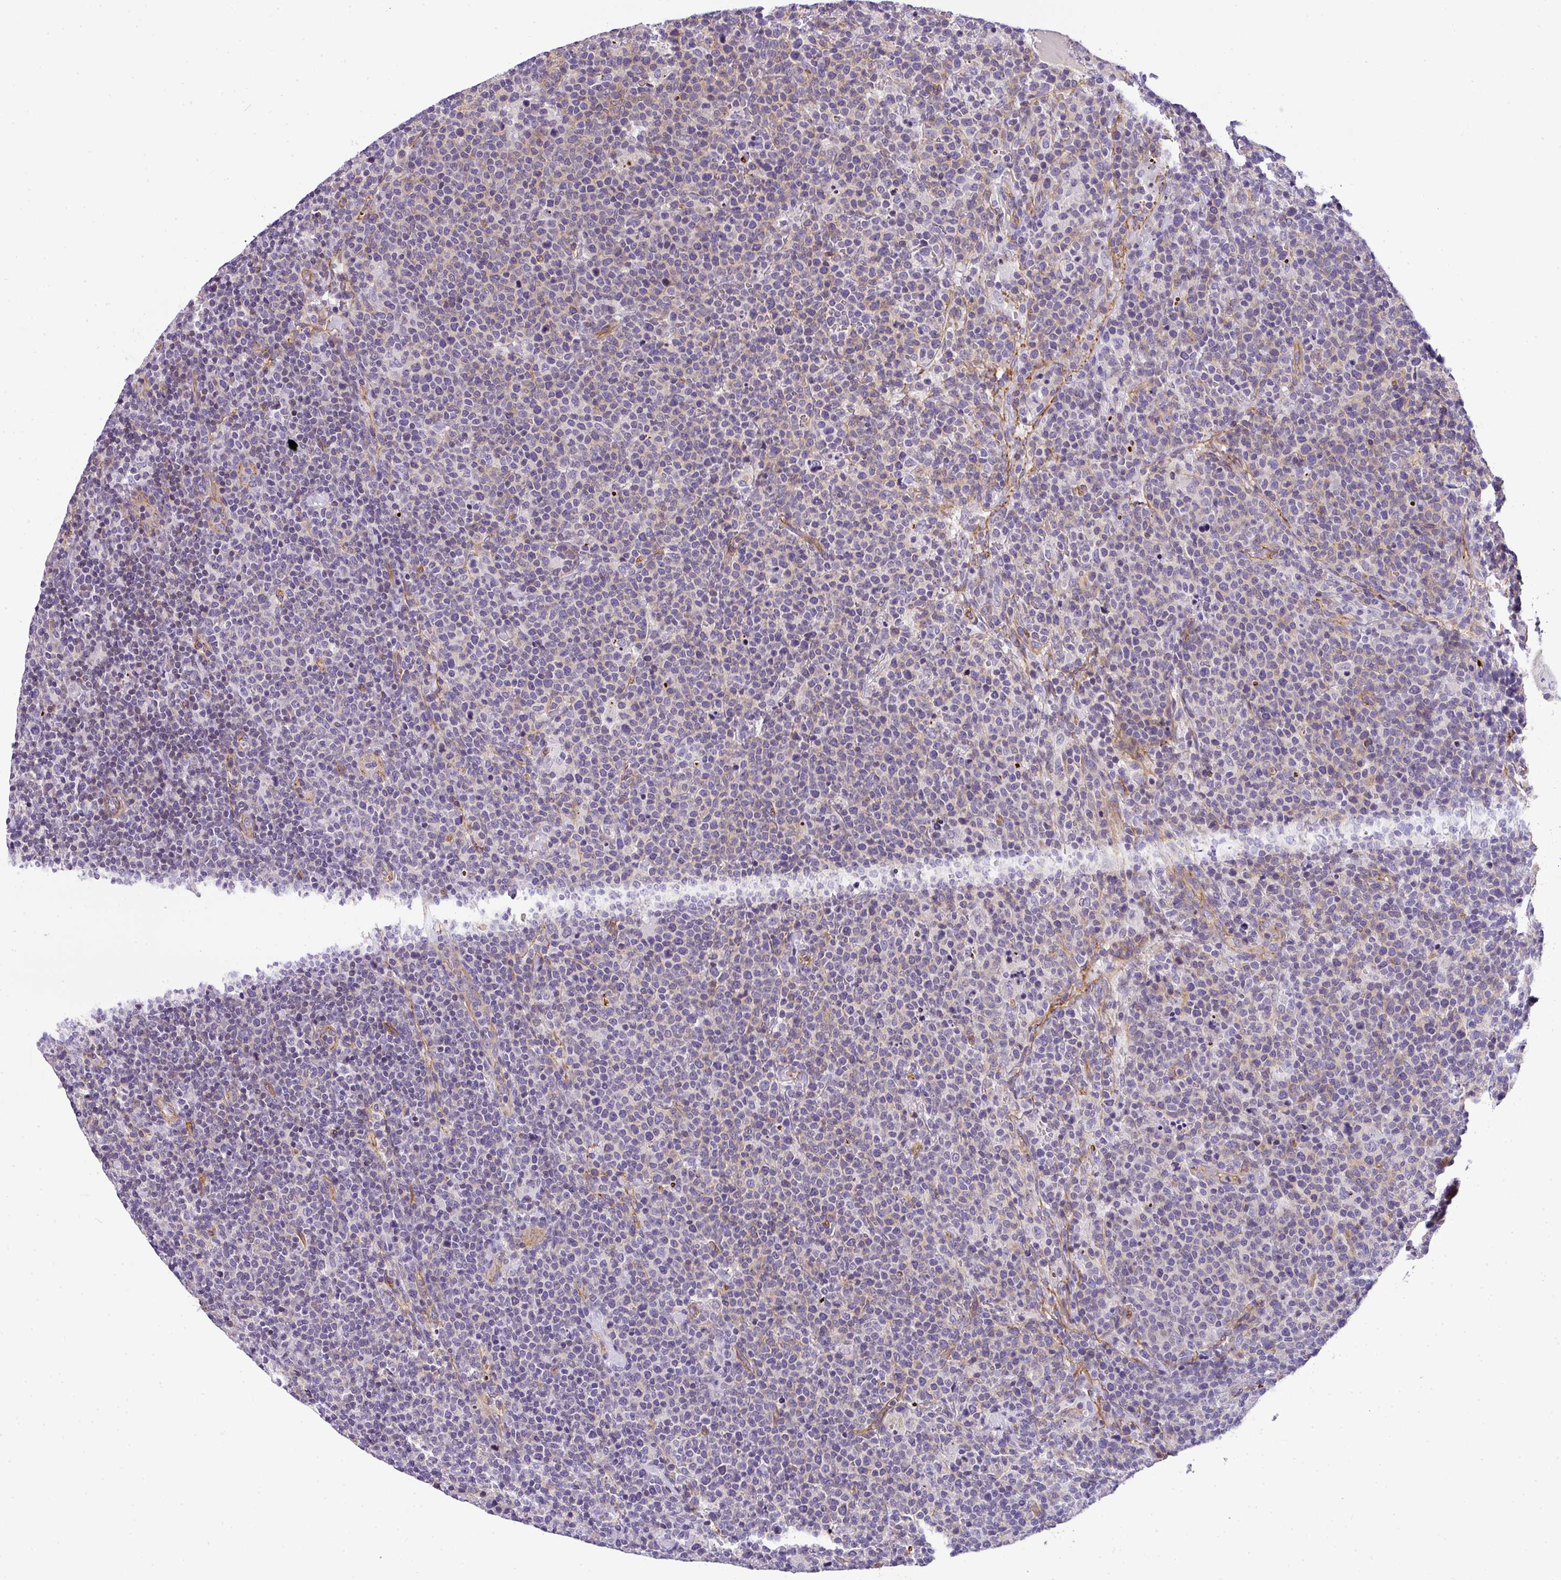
{"staining": {"intensity": "negative", "quantity": "none", "location": "none"}, "tissue": "lymphoma", "cell_type": "Tumor cells", "image_type": "cancer", "snomed": [{"axis": "morphology", "description": "Malignant lymphoma, non-Hodgkin's type, High grade"}, {"axis": "topography", "description": "Lymph node"}], "caption": "Immunohistochemistry of malignant lymphoma, non-Hodgkin's type (high-grade) shows no positivity in tumor cells. (Stains: DAB (3,3'-diaminobenzidine) IHC with hematoxylin counter stain, Microscopy: brightfield microscopy at high magnification).", "gene": "OR11H4", "patient": {"sex": "male", "age": 61}}